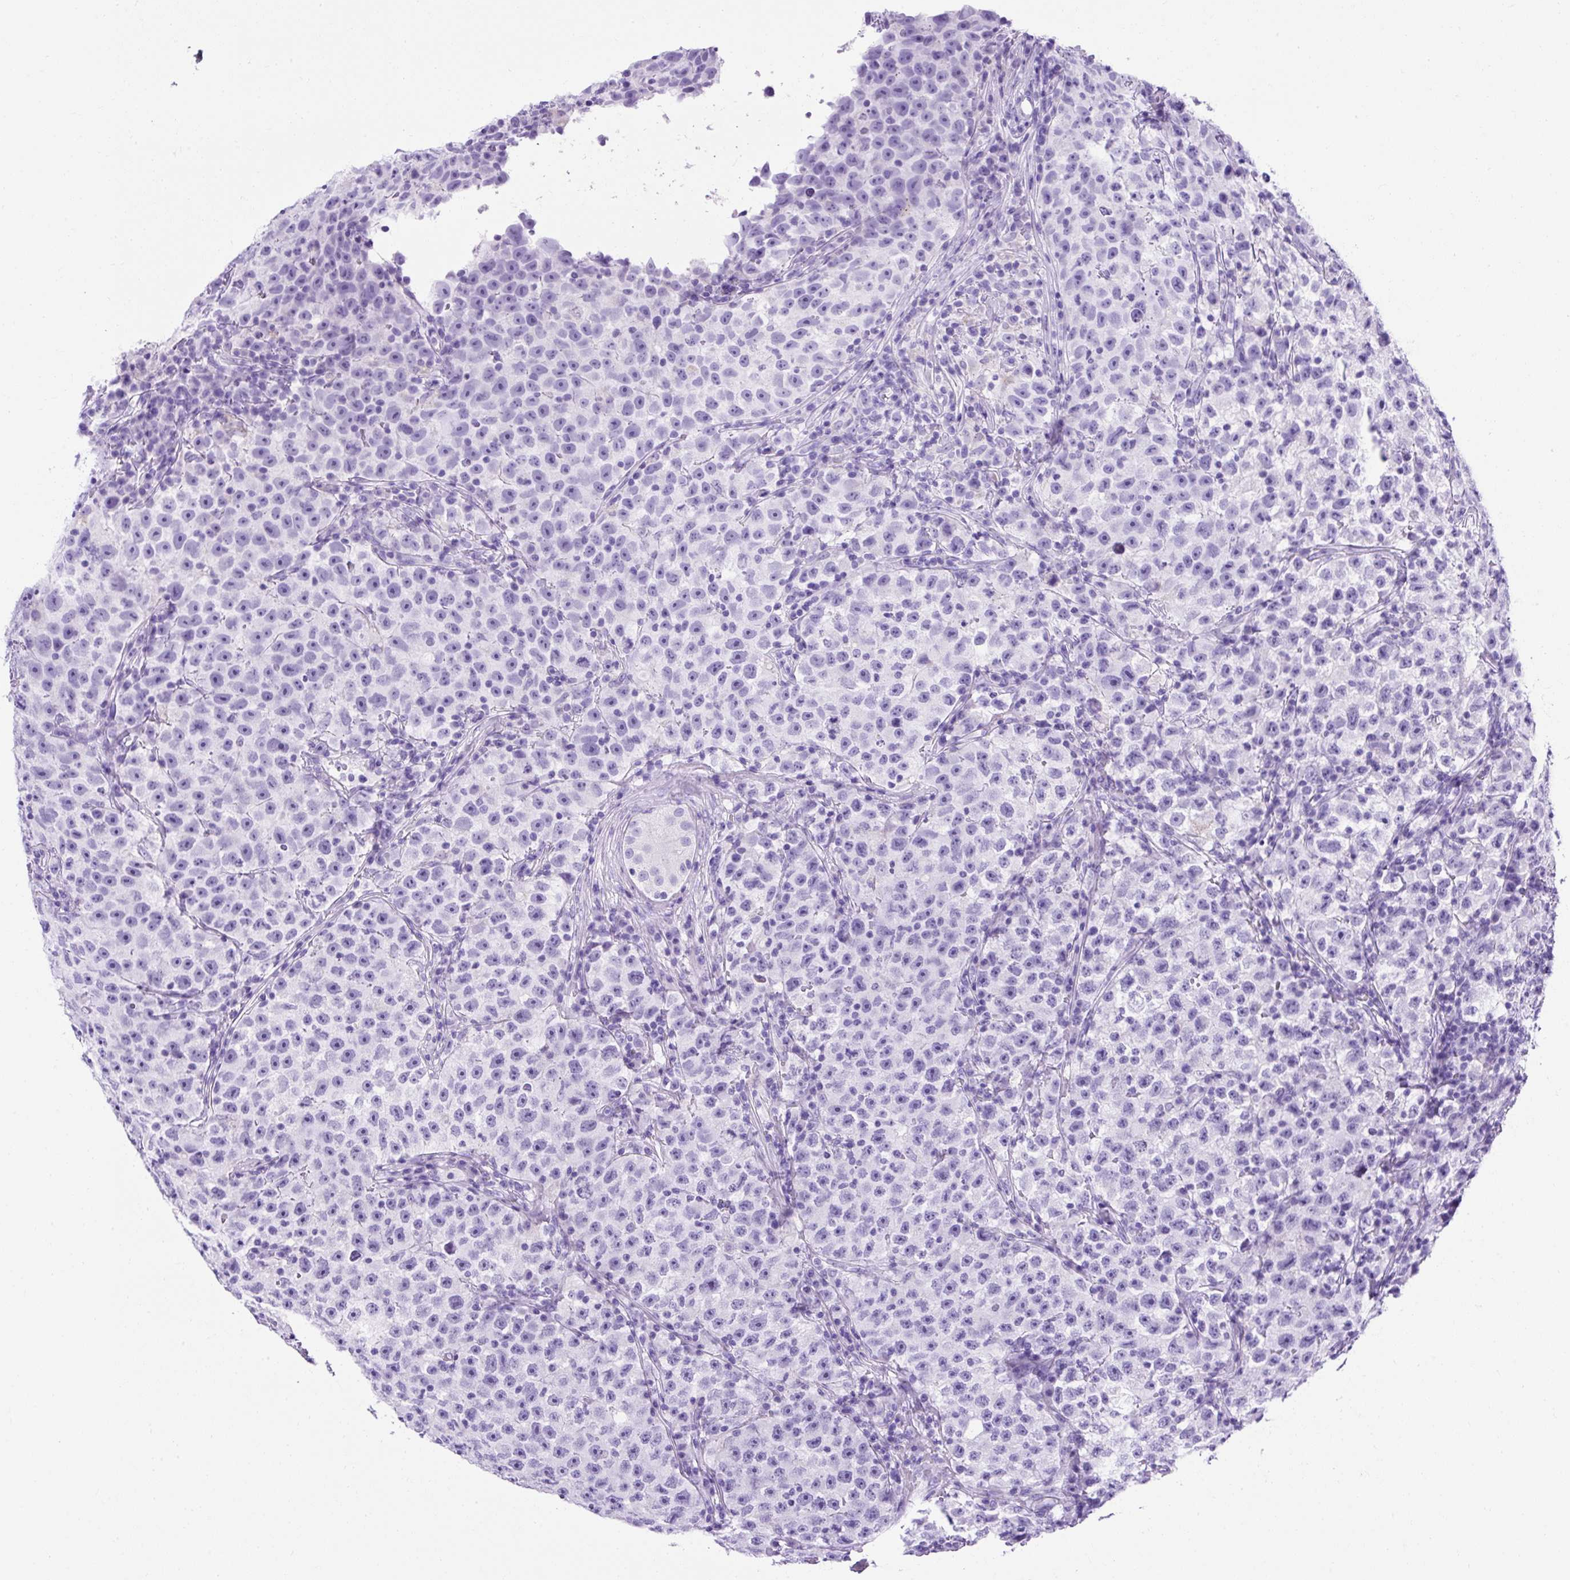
{"staining": {"intensity": "negative", "quantity": "none", "location": "none"}, "tissue": "testis cancer", "cell_type": "Tumor cells", "image_type": "cancer", "snomed": [{"axis": "morphology", "description": "Seminoma, NOS"}, {"axis": "topography", "description": "Testis"}], "caption": "Immunohistochemistry (IHC) micrograph of neoplastic tissue: seminoma (testis) stained with DAB displays no significant protein positivity in tumor cells.", "gene": "KRT12", "patient": {"sex": "male", "age": 22}}